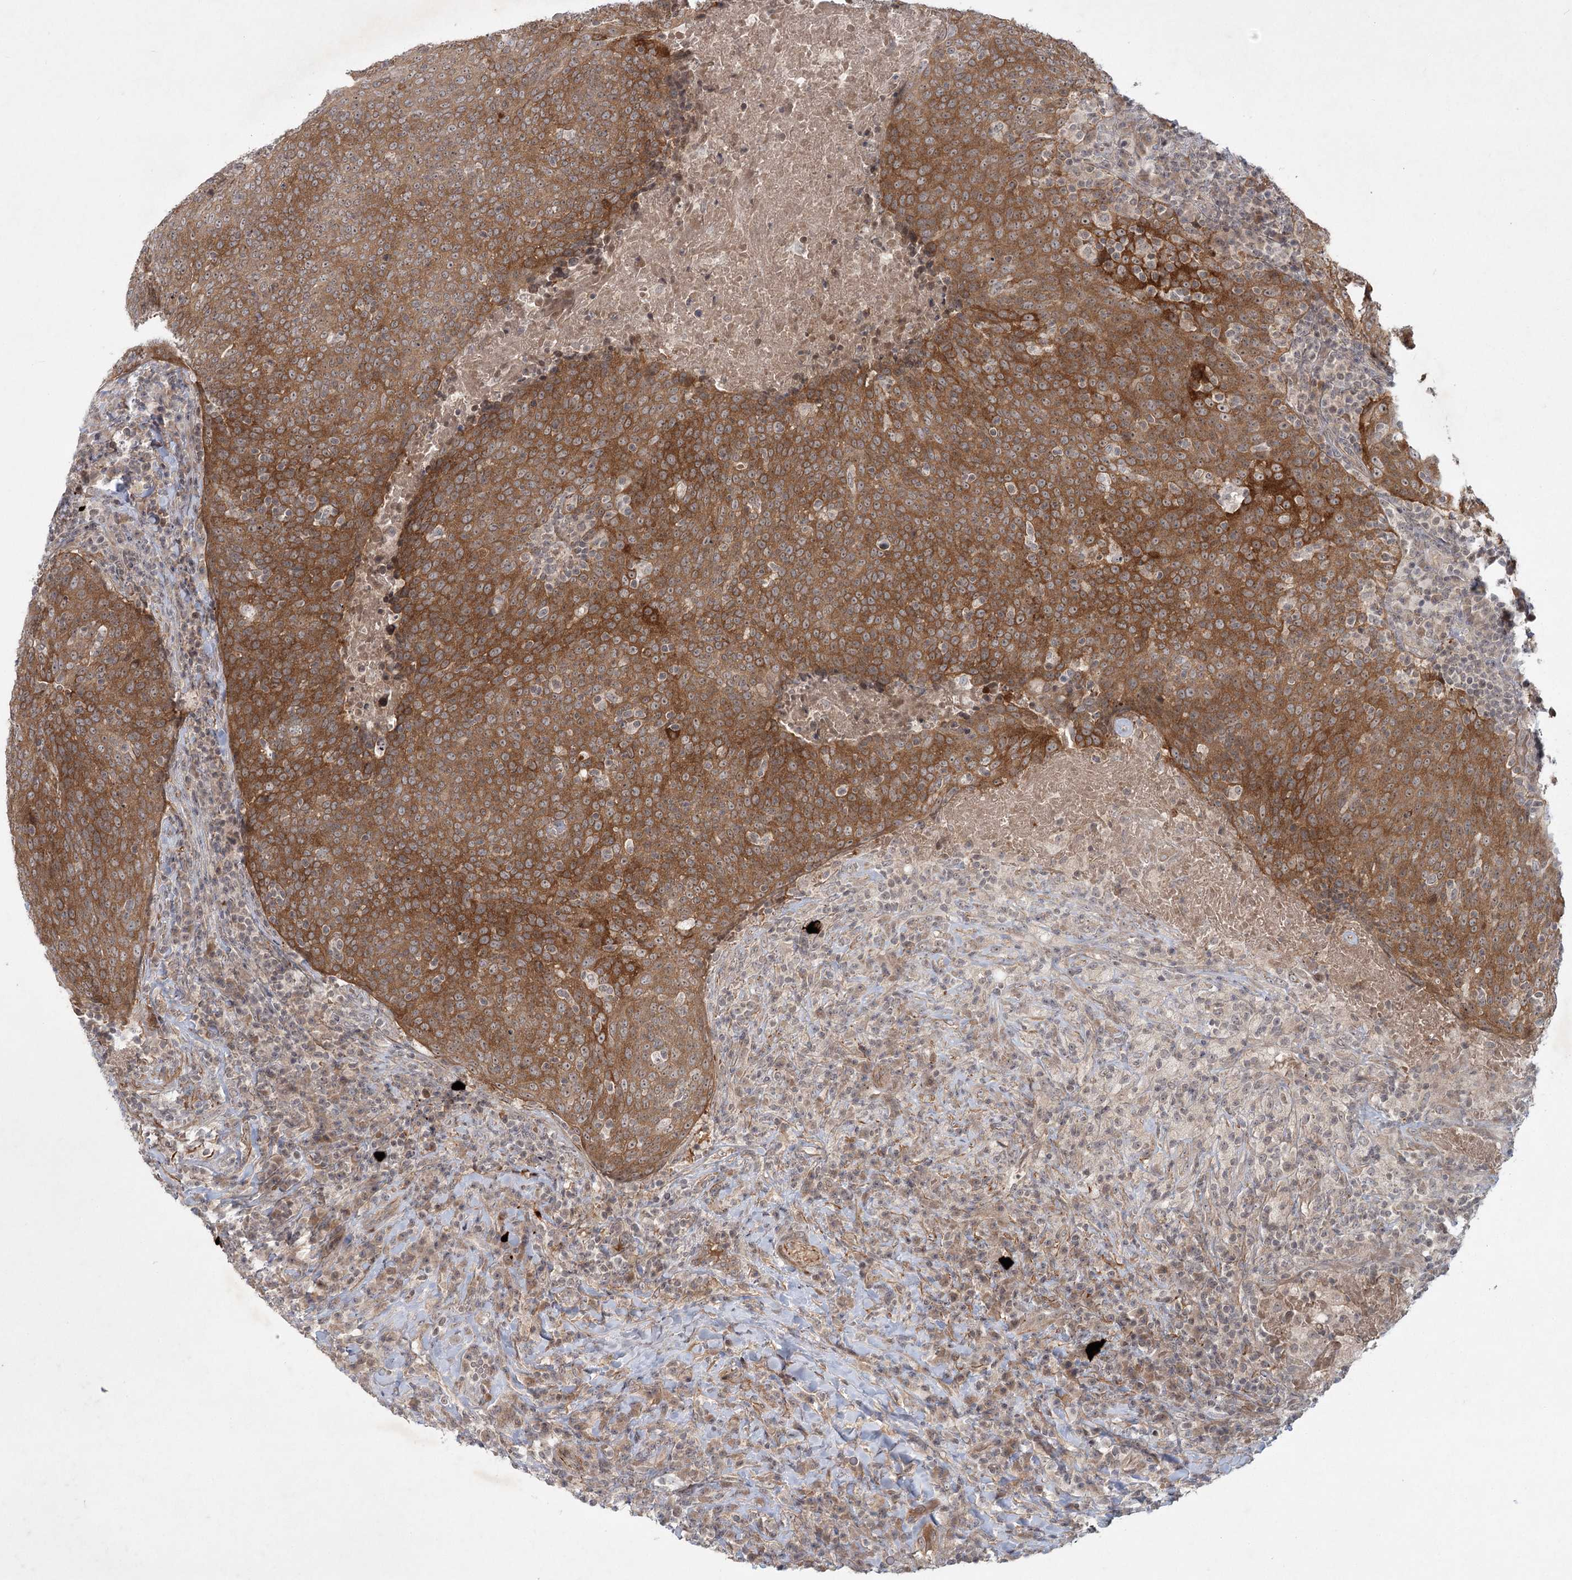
{"staining": {"intensity": "moderate", "quantity": ">75%", "location": "cytoplasmic/membranous"}, "tissue": "head and neck cancer", "cell_type": "Tumor cells", "image_type": "cancer", "snomed": [{"axis": "morphology", "description": "Squamous cell carcinoma, NOS"}, {"axis": "morphology", "description": "Squamous cell carcinoma, metastatic, NOS"}, {"axis": "topography", "description": "Lymph node"}, {"axis": "topography", "description": "Head-Neck"}], "caption": "A micrograph showing moderate cytoplasmic/membranous staining in about >75% of tumor cells in head and neck cancer (metastatic squamous cell carcinoma), as visualized by brown immunohistochemical staining.", "gene": "SH2D3A", "patient": {"sex": "male", "age": 62}}